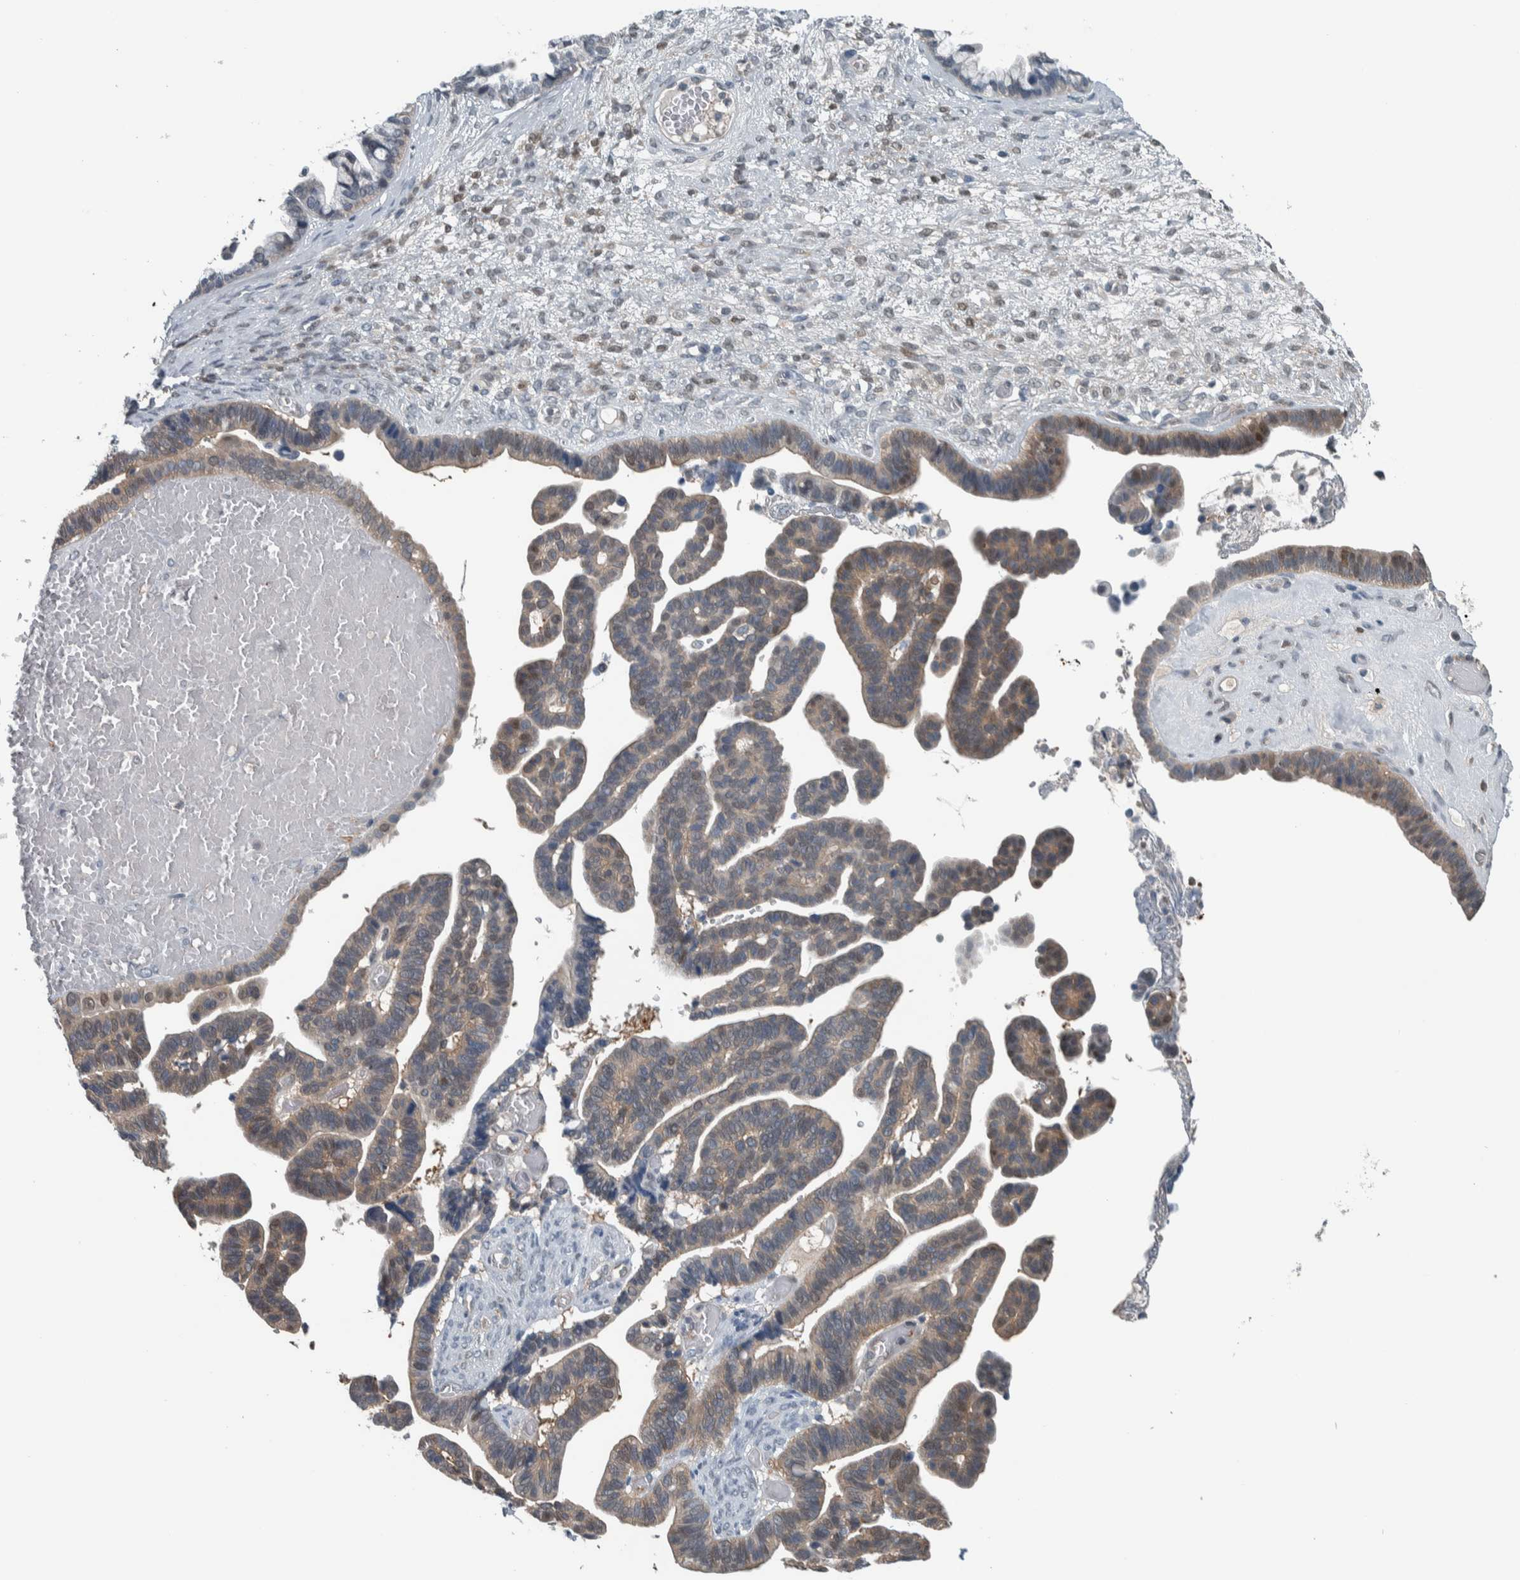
{"staining": {"intensity": "weak", "quantity": "25%-75%", "location": "cytoplasmic/membranous,nuclear"}, "tissue": "ovarian cancer", "cell_type": "Tumor cells", "image_type": "cancer", "snomed": [{"axis": "morphology", "description": "Cystadenocarcinoma, serous, NOS"}, {"axis": "topography", "description": "Ovary"}], "caption": "Serous cystadenocarcinoma (ovarian) stained for a protein reveals weak cytoplasmic/membranous and nuclear positivity in tumor cells.", "gene": "ALAD", "patient": {"sex": "female", "age": 56}}